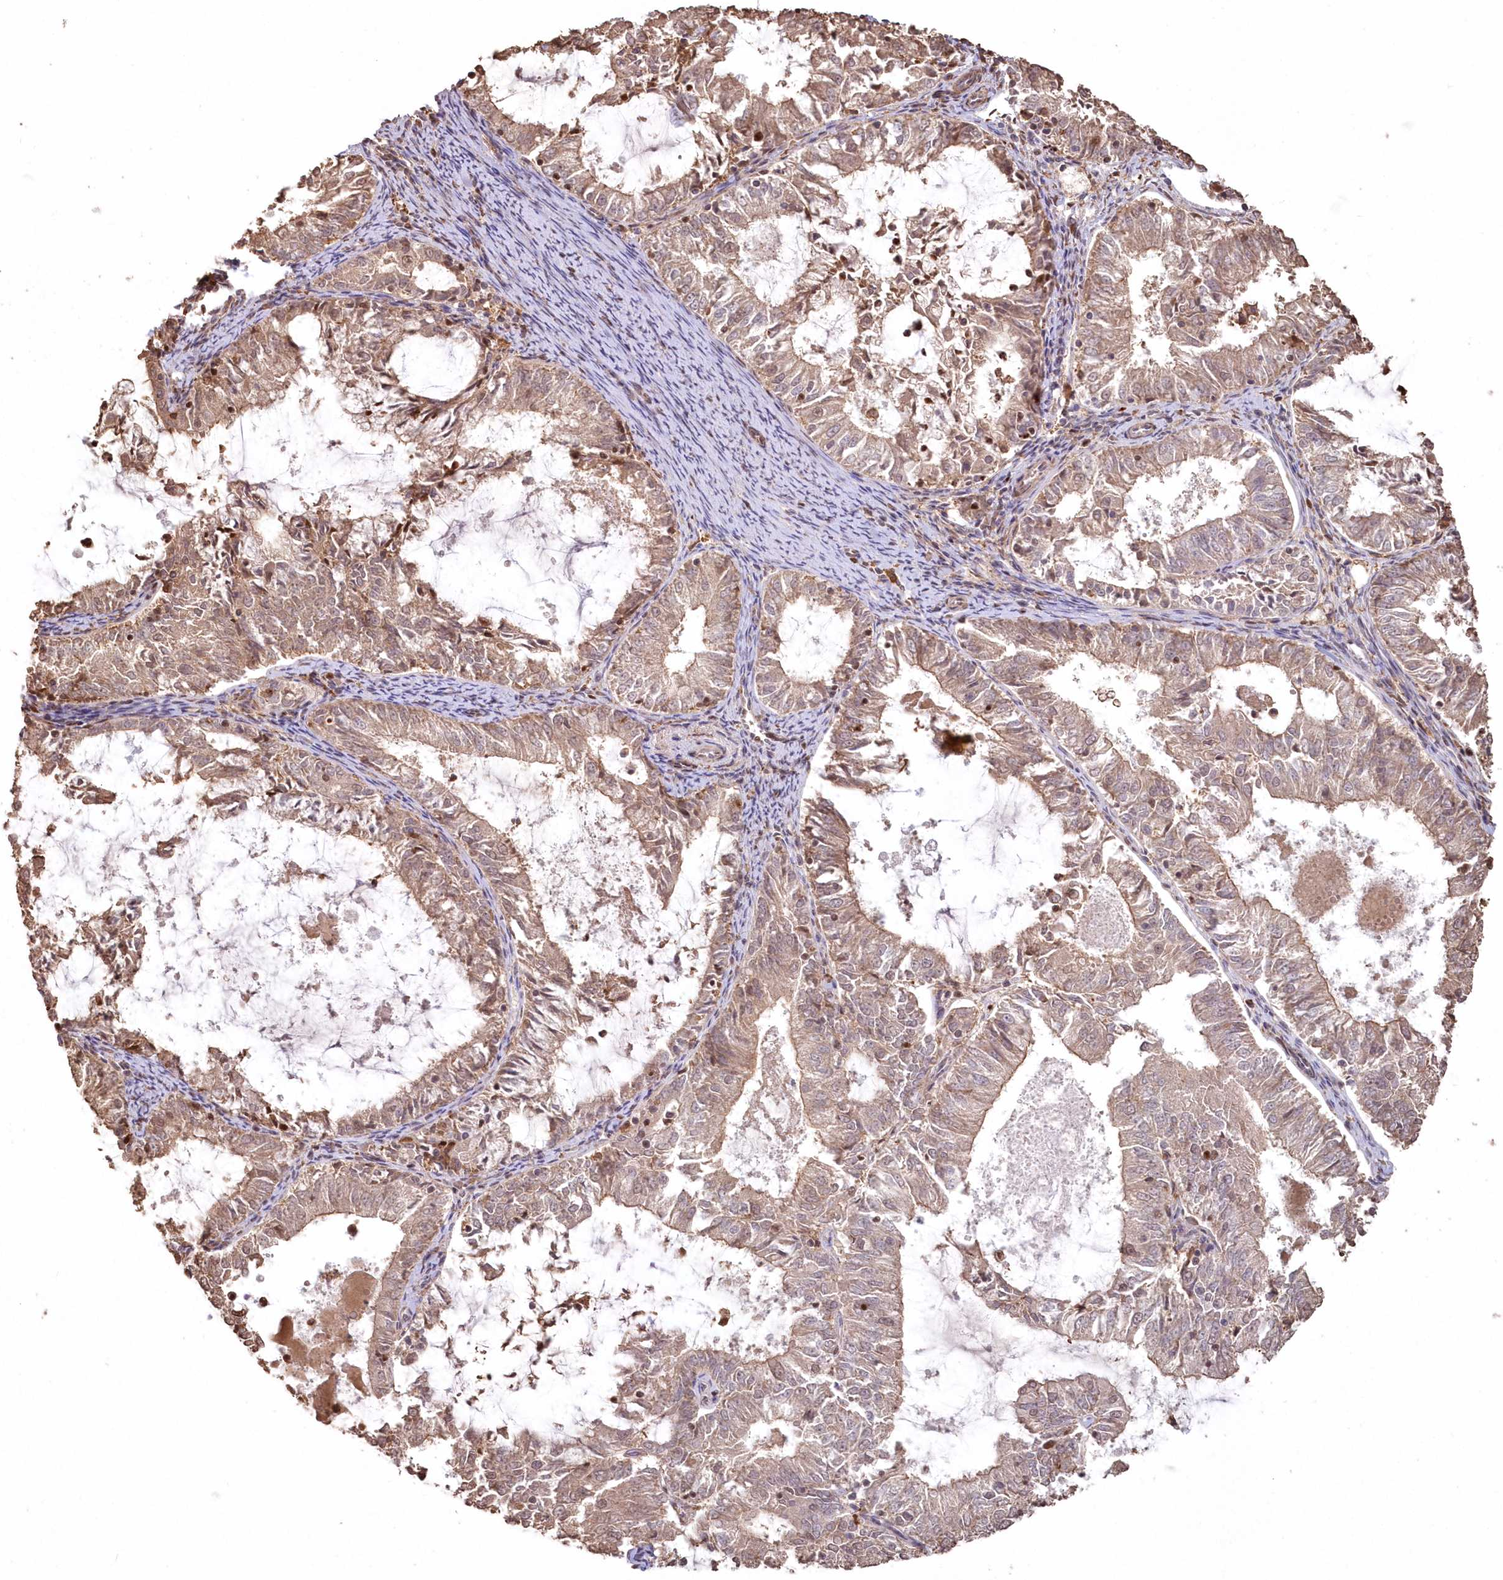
{"staining": {"intensity": "weak", "quantity": ">75%", "location": "cytoplasmic/membranous"}, "tissue": "endometrial cancer", "cell_type": "Tumor cells", "image_type": "cancer", "snomed": [{"axis": "morphology", "description": "Adenocarcinoma, NOS"}, {"axis": "topography", "description": "Endometrium"}], "caption": "Protein expression analysis of human endometrial adenocarcinoma reveals weak cytoplasmic/membranous expression in about >75% of tumor cells. (DAB (3,3'-diaminobenzidine) IHC with brightfield microscopy, high magnification).", "gene": "PDS5A", "patient": {"sex": "female", "age": 57}}